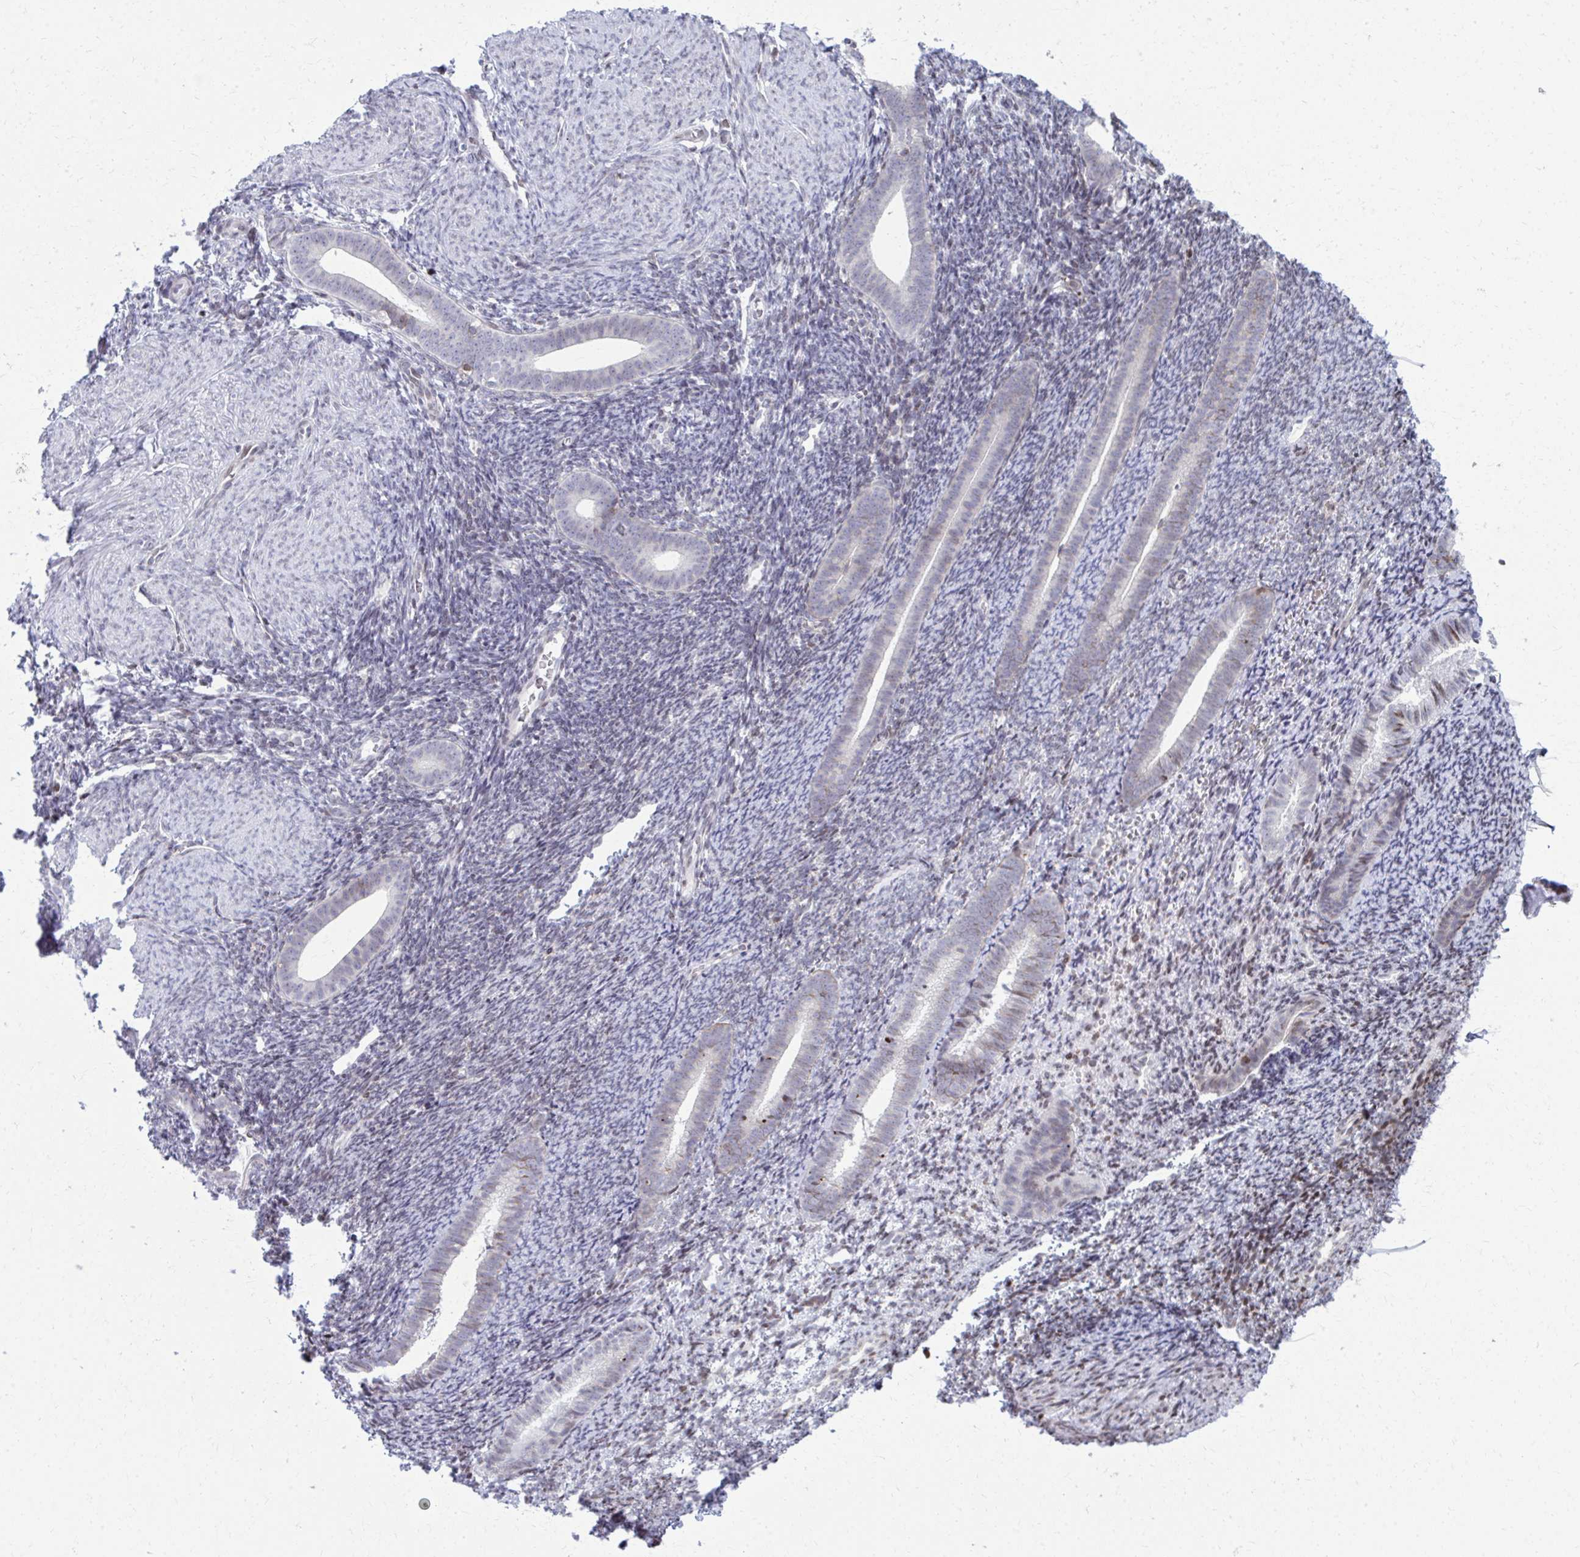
{"staining": {"intensity": "weak", "quantity": "25%-75%", "location": "nuclear"}, "tissue": "endometrium", "cell_type": "Cells in endometrial stroma", "image_type": "normal", "snomed": [{"axis": "morphology", "description": "Normal tissue, NOS"}, {"axis": "topography", "description": "Endometrium"}], "caption": "Brown immunohistochemical staining in unremarkable endometrium demonstrates weak nuclear positivity in approximately 25%-75% of cells in endometrial stroma.", "gene": "AP5M1", "patient": {"sex": "female", "age": 39}}